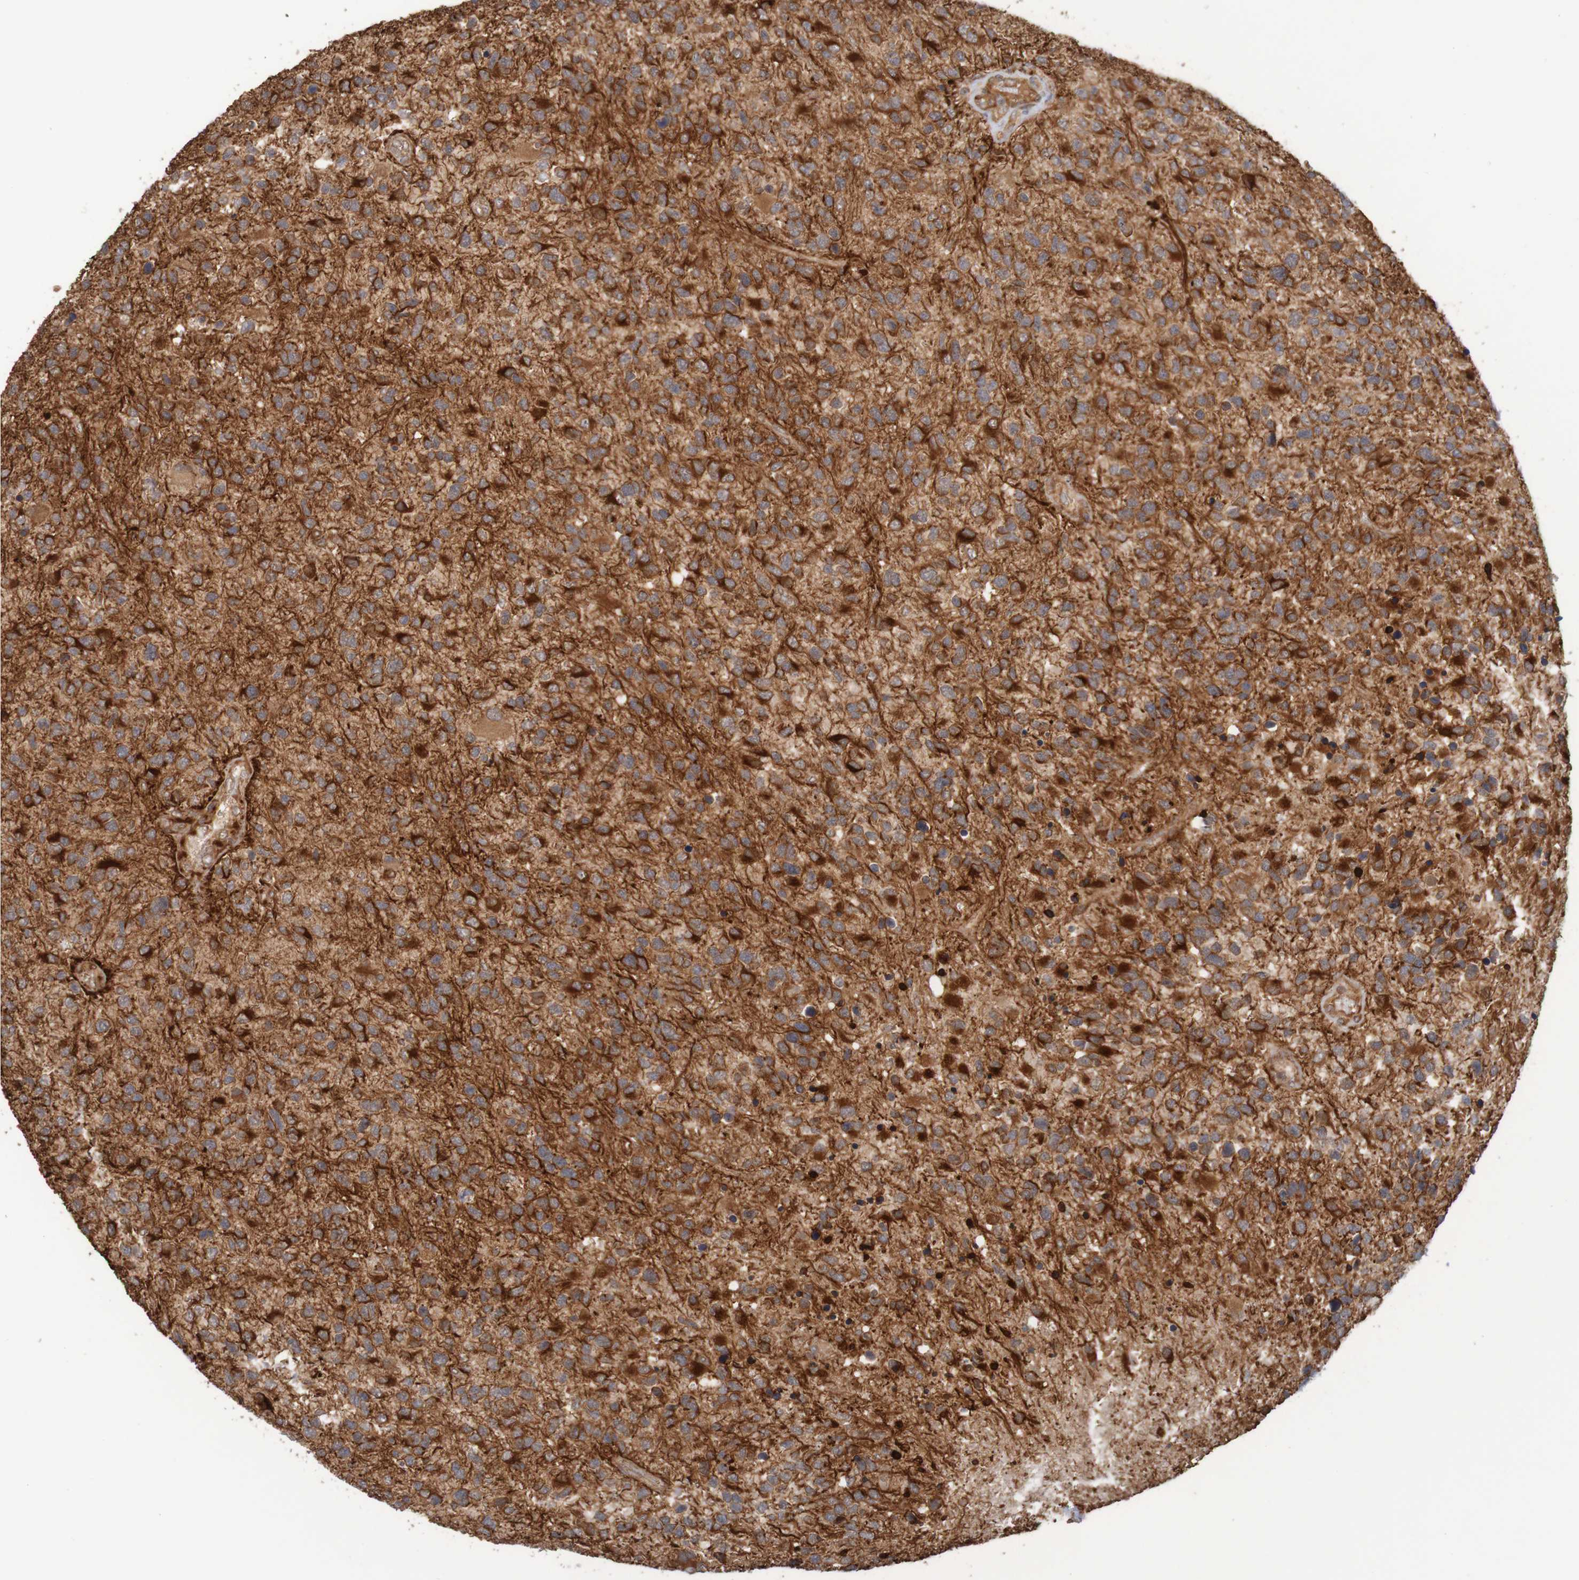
{"staining": {"intensity": "strong", "quantity": ">75%", "location": "cytoplasmic/membranous"}, "tissue": "glioma", "cell_type": "Tumor cells", "image_type": "cancer", "snomed": [{"axis": "morphology", "description": "Glioma, malignant, High grade"}, {"axis": "topography", "description": "Brain"}], "caption": "Glioma stained for a protein (brown) reveals strong cytoplasmic/membranous positive staining in about >75% of tumor cells.", "gene": "MRPL52", "patient": {"sex": "female", "age": 58}}